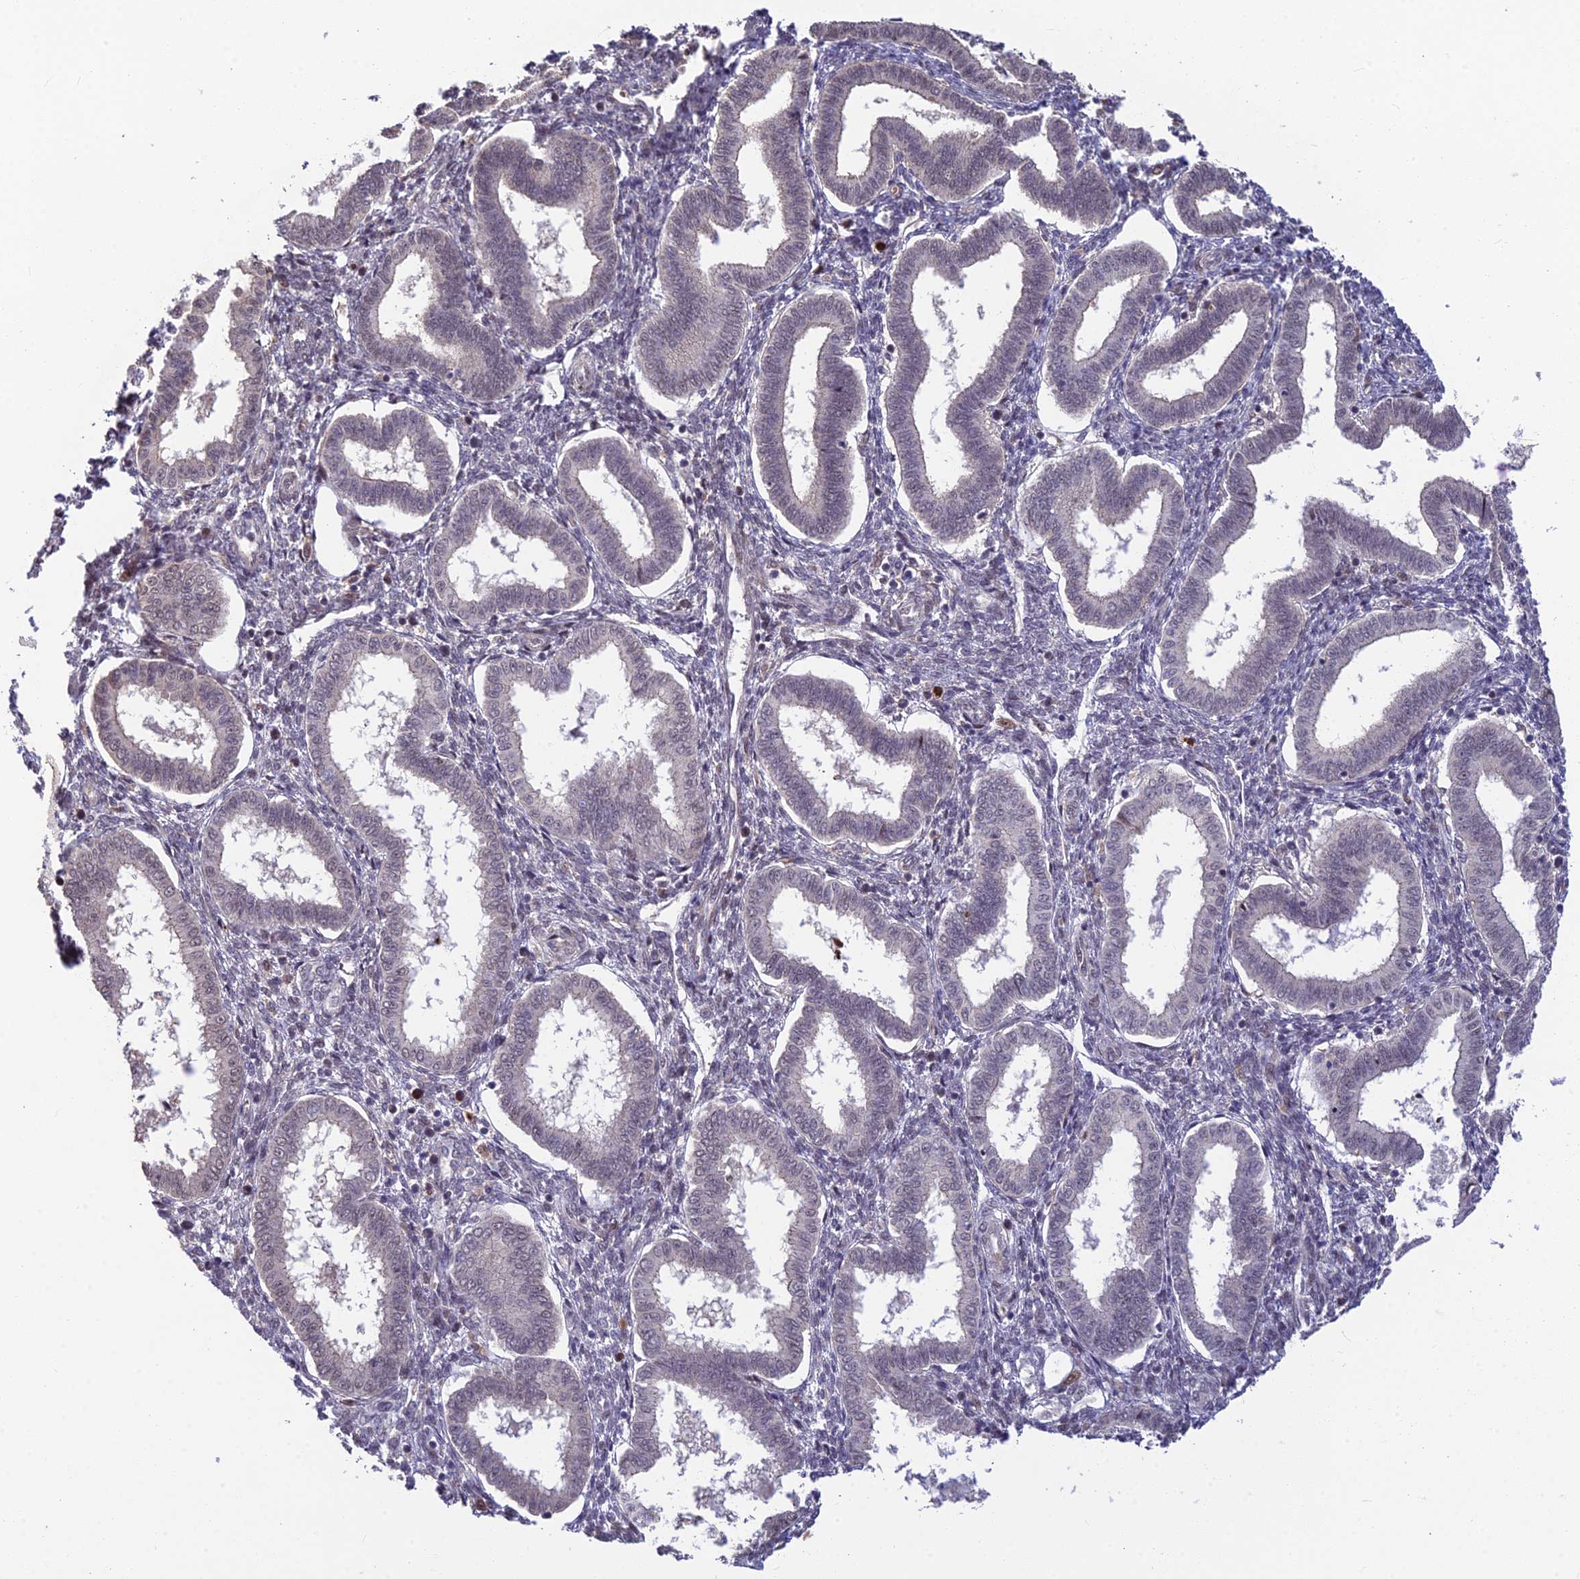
{"staining": {"intensity": "moderate", "quantity": "25%-75%", "location": "nuclear"}, "tissue": "endometrium", "cell_type": "Cells in endometrial stroma", "image_type": "normal", "snomed": [{"axis": "morphology", "description": "Normal tissue, NOS"}, {"axis": "topography", "description": "Endometrium"}], "caption": "Protein analysis of benign endometrium exhibits moderate nuclear positivity in approximately 25%-75% of cells in endometrial stroma. (brown staining indicates protein expression, while blue staining denotes nuclei).", "gene": "UFSP2", "patient": {"sex": "female", "age": 24}}